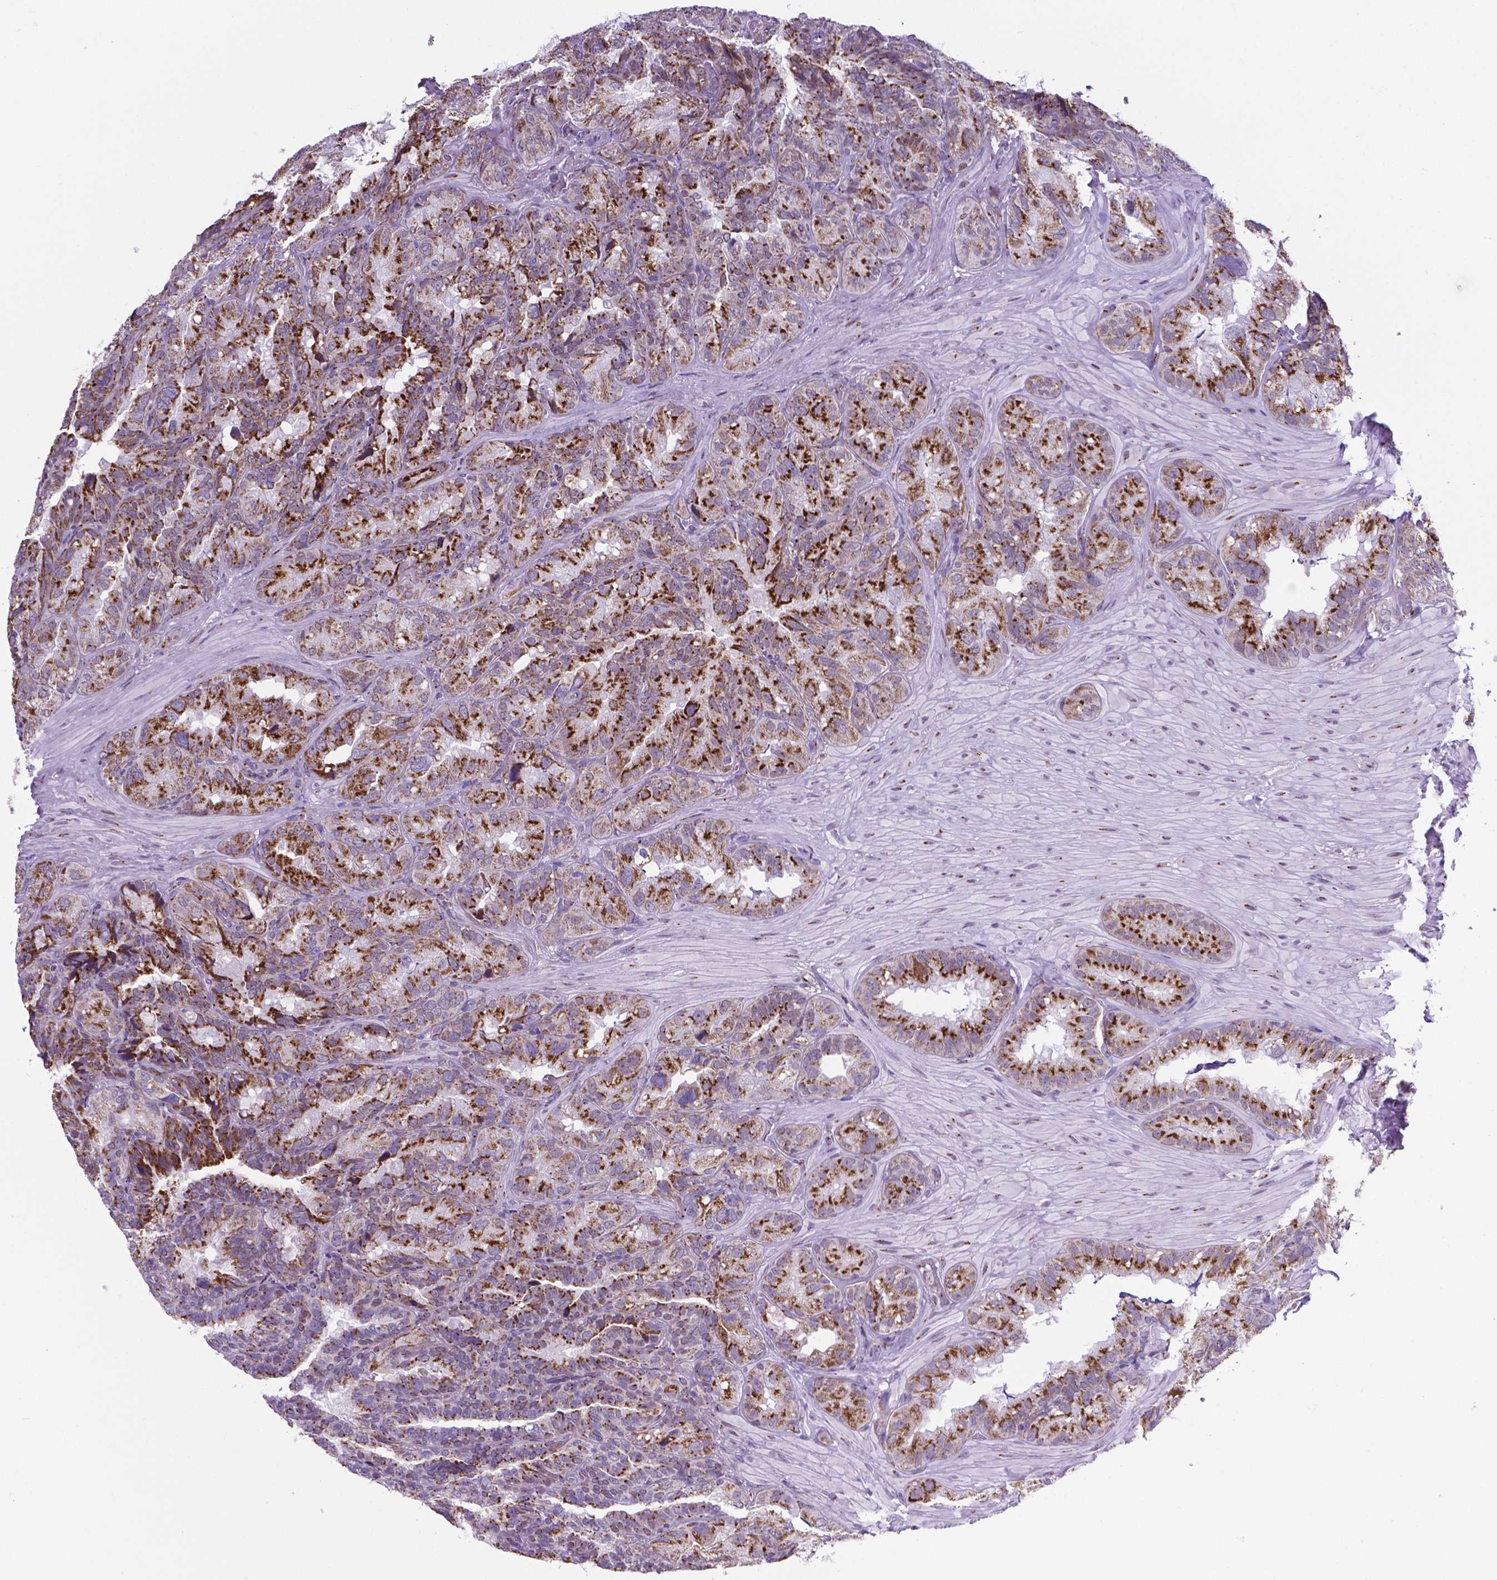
{"staining": {"intensity": "moderate", "quantity": ">75%", "location": "cytoplasmic/membranous"}, "tissue": "seminal vesicle", "cell_type": "Glandular cells", "image_type": "normal", "snomed": [{"axis": "morphology", "description": "Normal tissue, NOS"}, {"axis": "topography", "description": "Seminal veicle"}], "caption": "A high-resolution histopathology image shows immunohistochemistry (IHC) staining of benign seminal vesicle, which displays moderate cytoplasmic/membranous staining in about >75% of glandular cells. The staining is performed using DAB (3,3'-diaminobenzidine) brown chromogen to label protein expression. The nuclei are counter-stained blue using hematoxylin.", "gene": "MRPL10", "patient": {"sex": "male", "age": 60}}